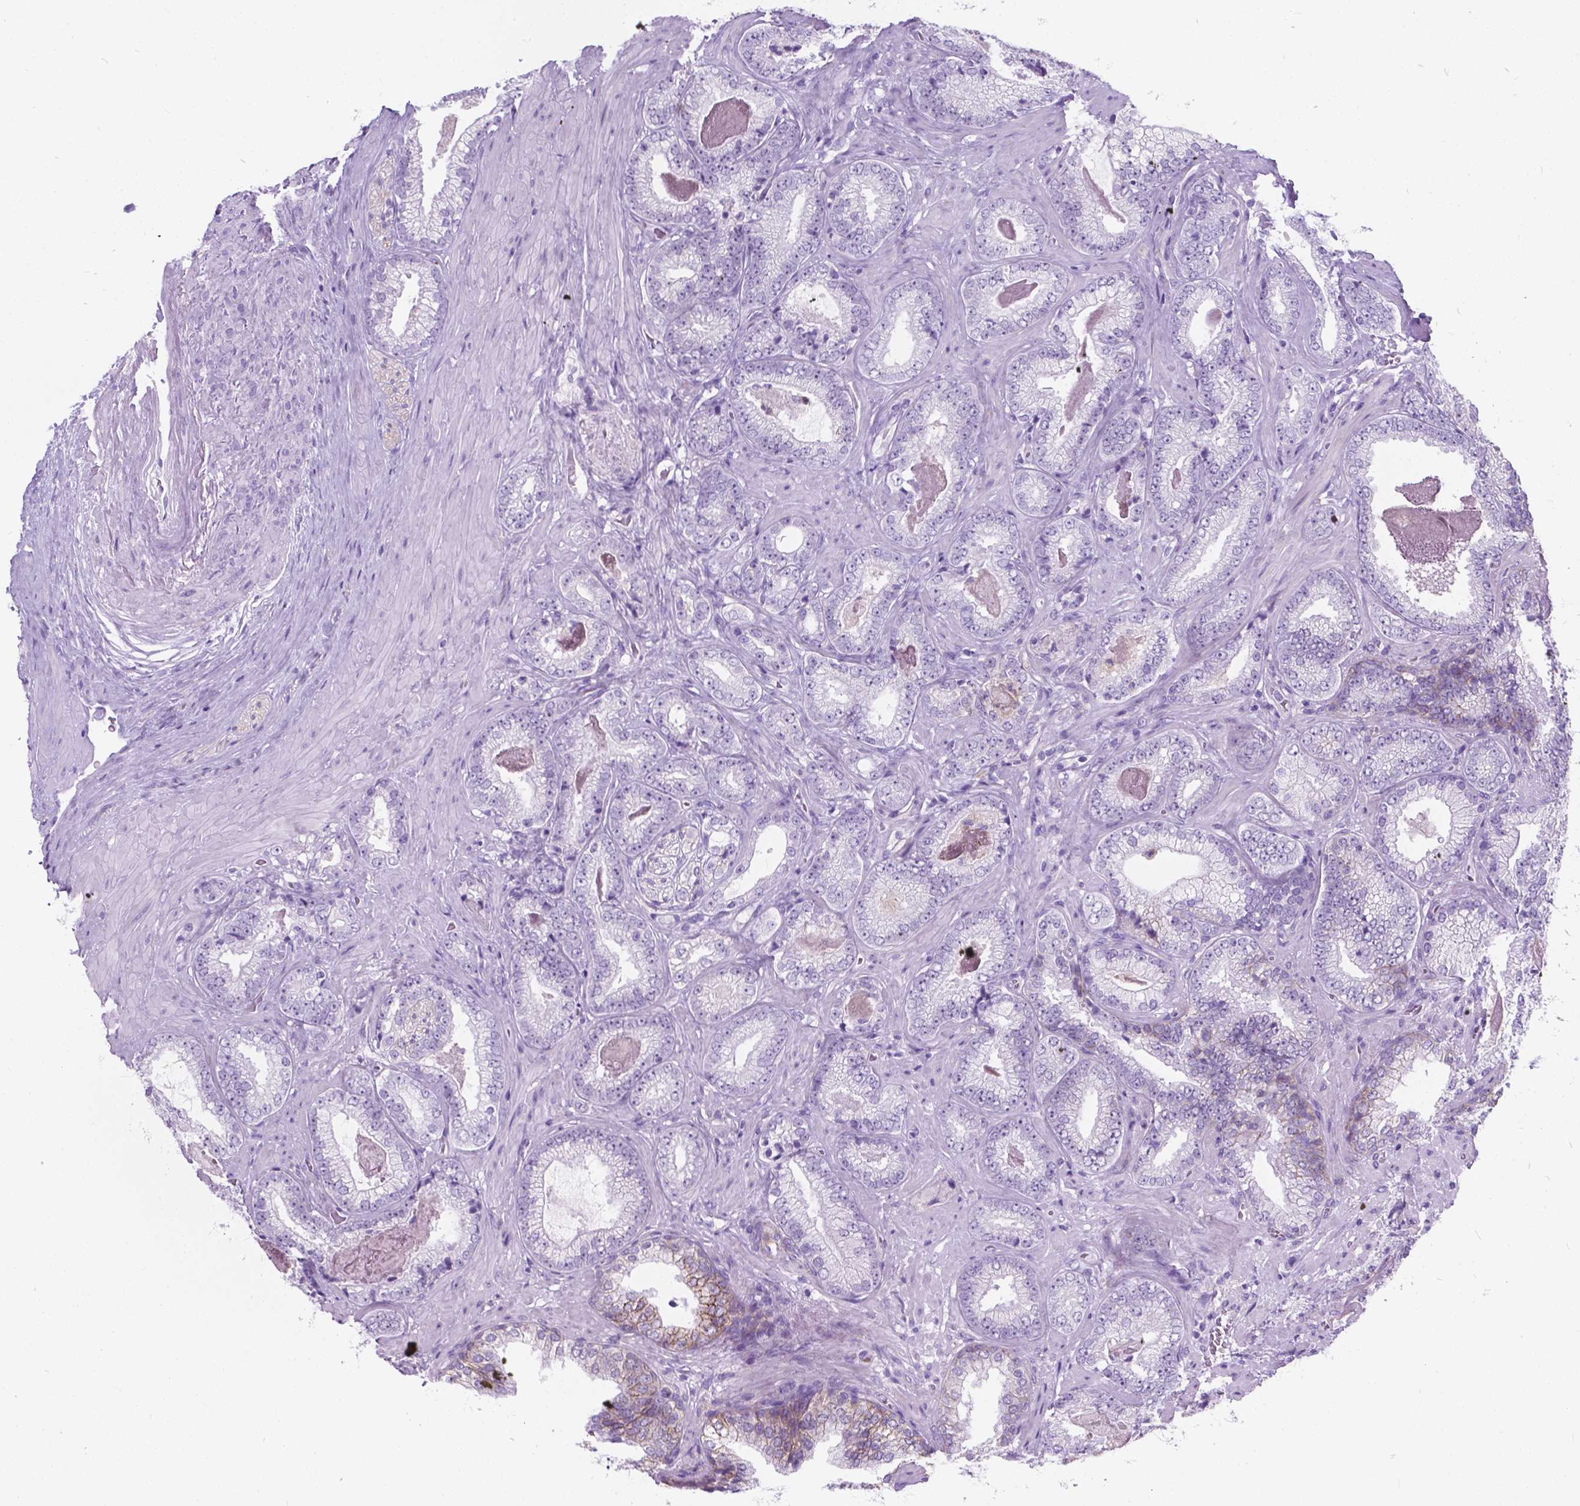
{"staining": {"intensity": "negative", "quantity": "none", "location": "none"}, "tissue": "prostate cancer", "cell_type": "Tumor cells", "image_type": "cancer", "snomed": [{"axis": "morphology", "description": "Adenocarcinoma, Low grade"}, {"axis": "topography", "description": "Prostate"}], "caption": "Micrograph shows no significant protein positivity in tumor cells of low-grade adenocarcinoma (prostate).", "gene": "KIAA0040", "patient": {"sex": "male", "age": 61}}